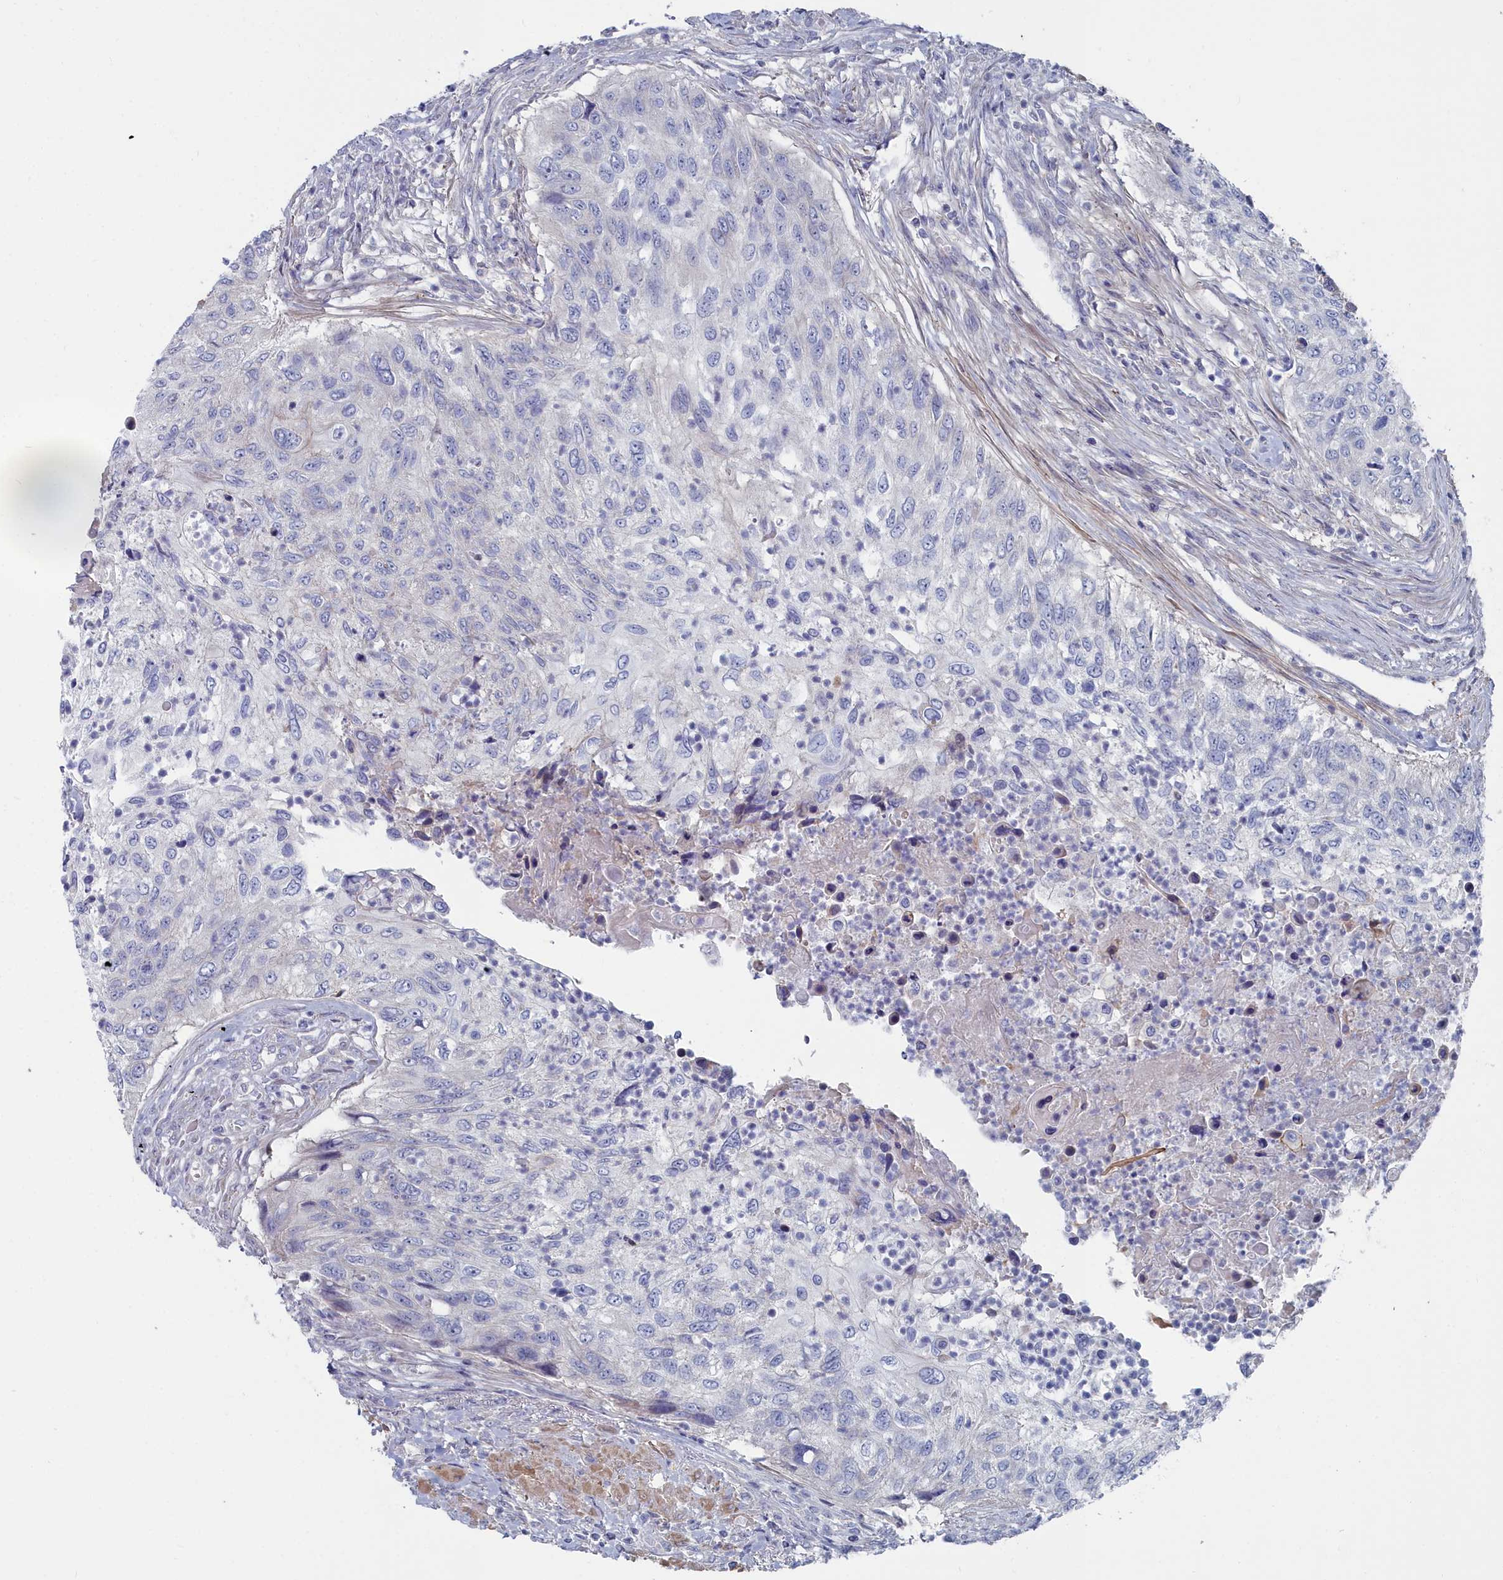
{"staining": {"intensity": "negative", "quantity": "none", "location": "none"}, "tissue": "urothelial cancer", "cell_type": "Tumor cells", "image_type": "cancer", "snomed": [{"axis": "morphology", "description": "Urothelial carcinoma, High grade"}, {"axis": "topography", "description": "Urinary bladder"}], "caption": "Photomicrograph shows no significant protein staining in tumor cells of urothelial cancer. (Brightfield microscopy of DAB (3,3'-diaminobenzidine) immunohistochemistry (IHC) at high magnification).", "gene": "SHISAL2A", "patient": {"sex": "female", "age": 60}}